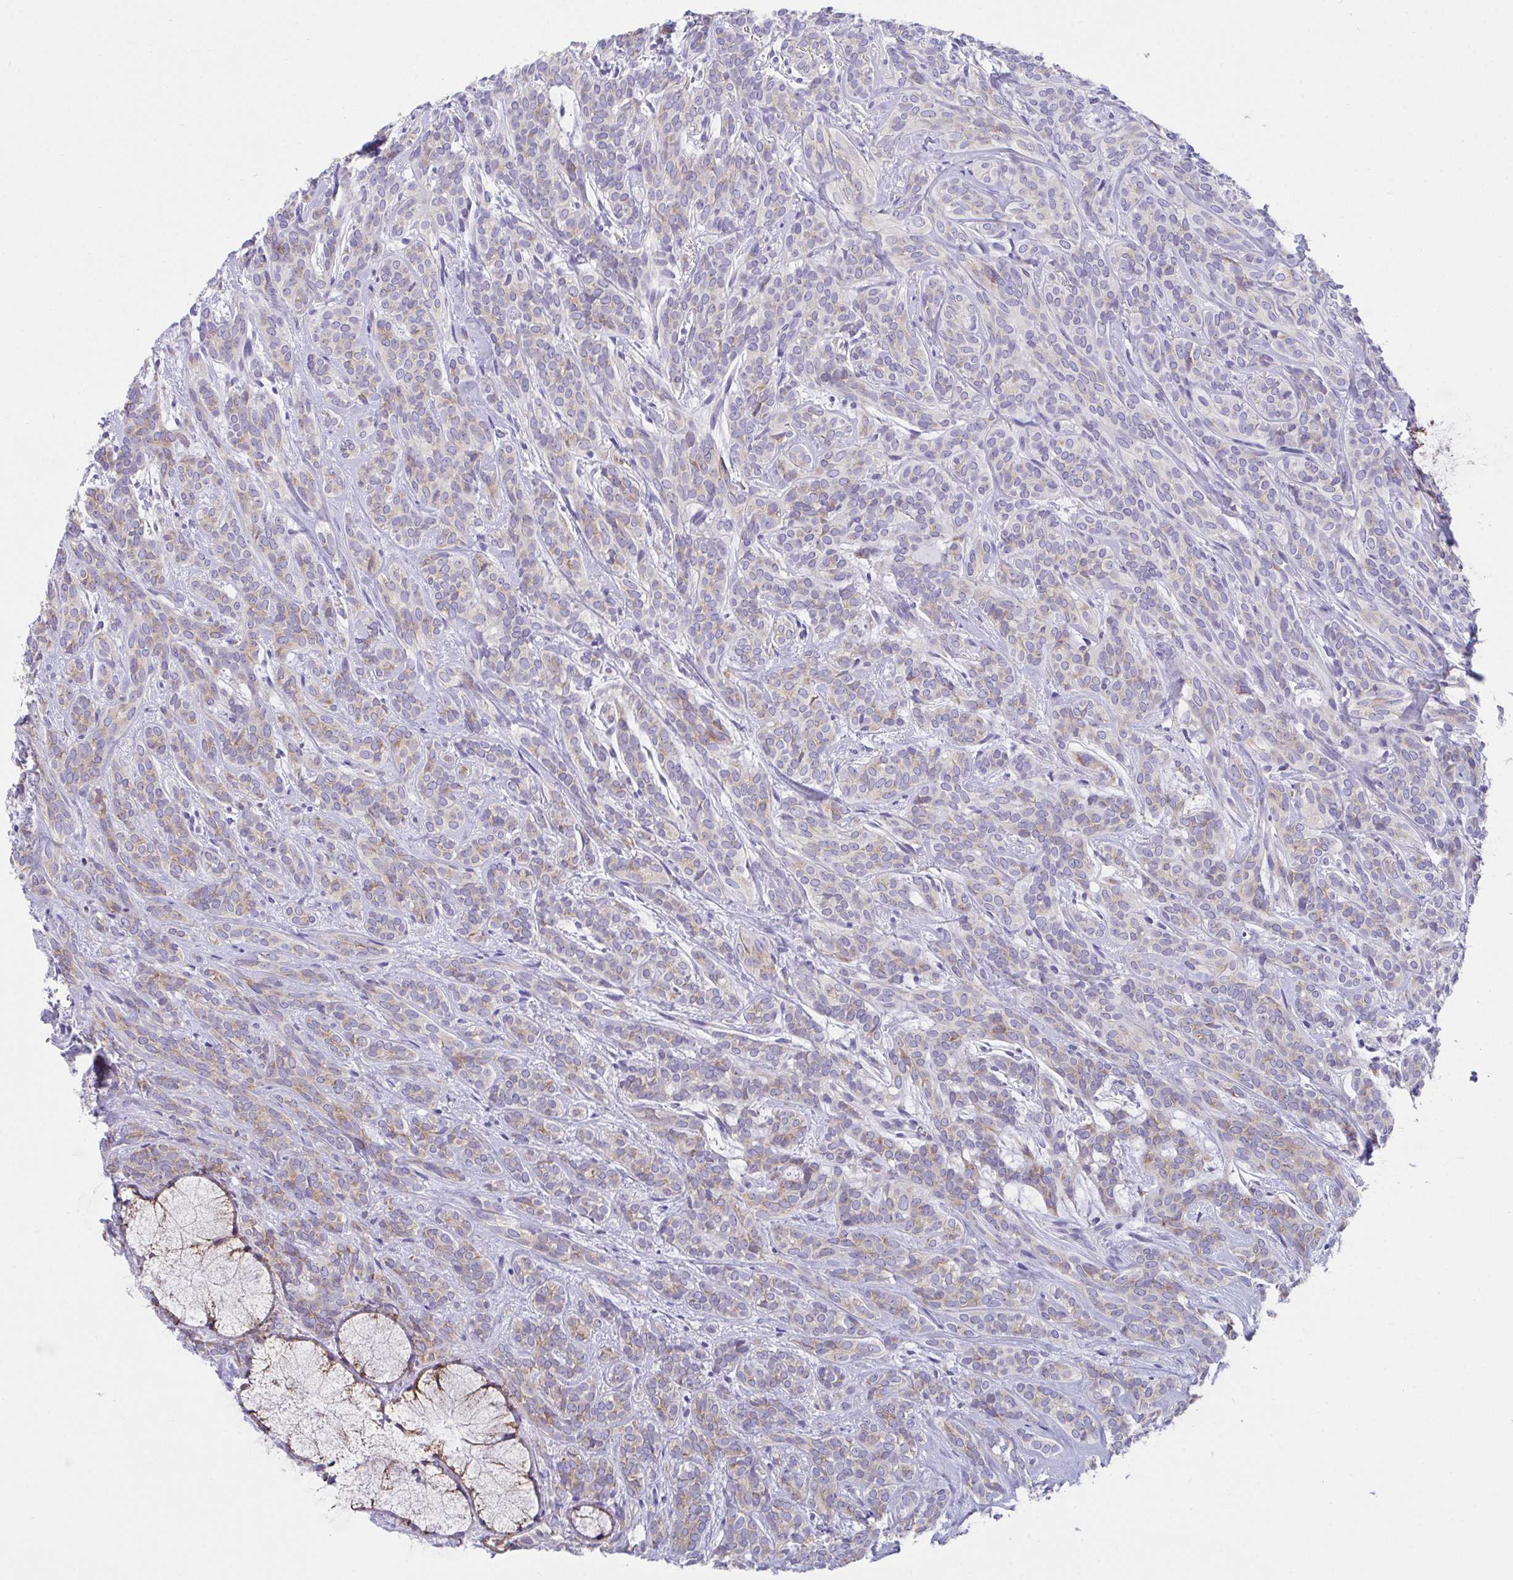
{"staining": {"intensity": "weak", "quantity": "25%-75%", "location": "cytoplasmic/membranous"}, "tissue": "head and neck cancer", "cell_type": "Tumor cells", "image_type": "cancer", "snomed": [{"axis": "morphology", "description": "Adenocarcinoma, NOS"}, {"axis": "topography", "description": "Head-Neck"}], "caption": "Adenocarcinoma (head and neck) stained with immunohistochemistry (IHC) displays weak cytoplasmic/membranous expression in about 25%-75% of tumor cells.", "gene": "MIA3", "patient": {"sex": "female", "age": 57}}